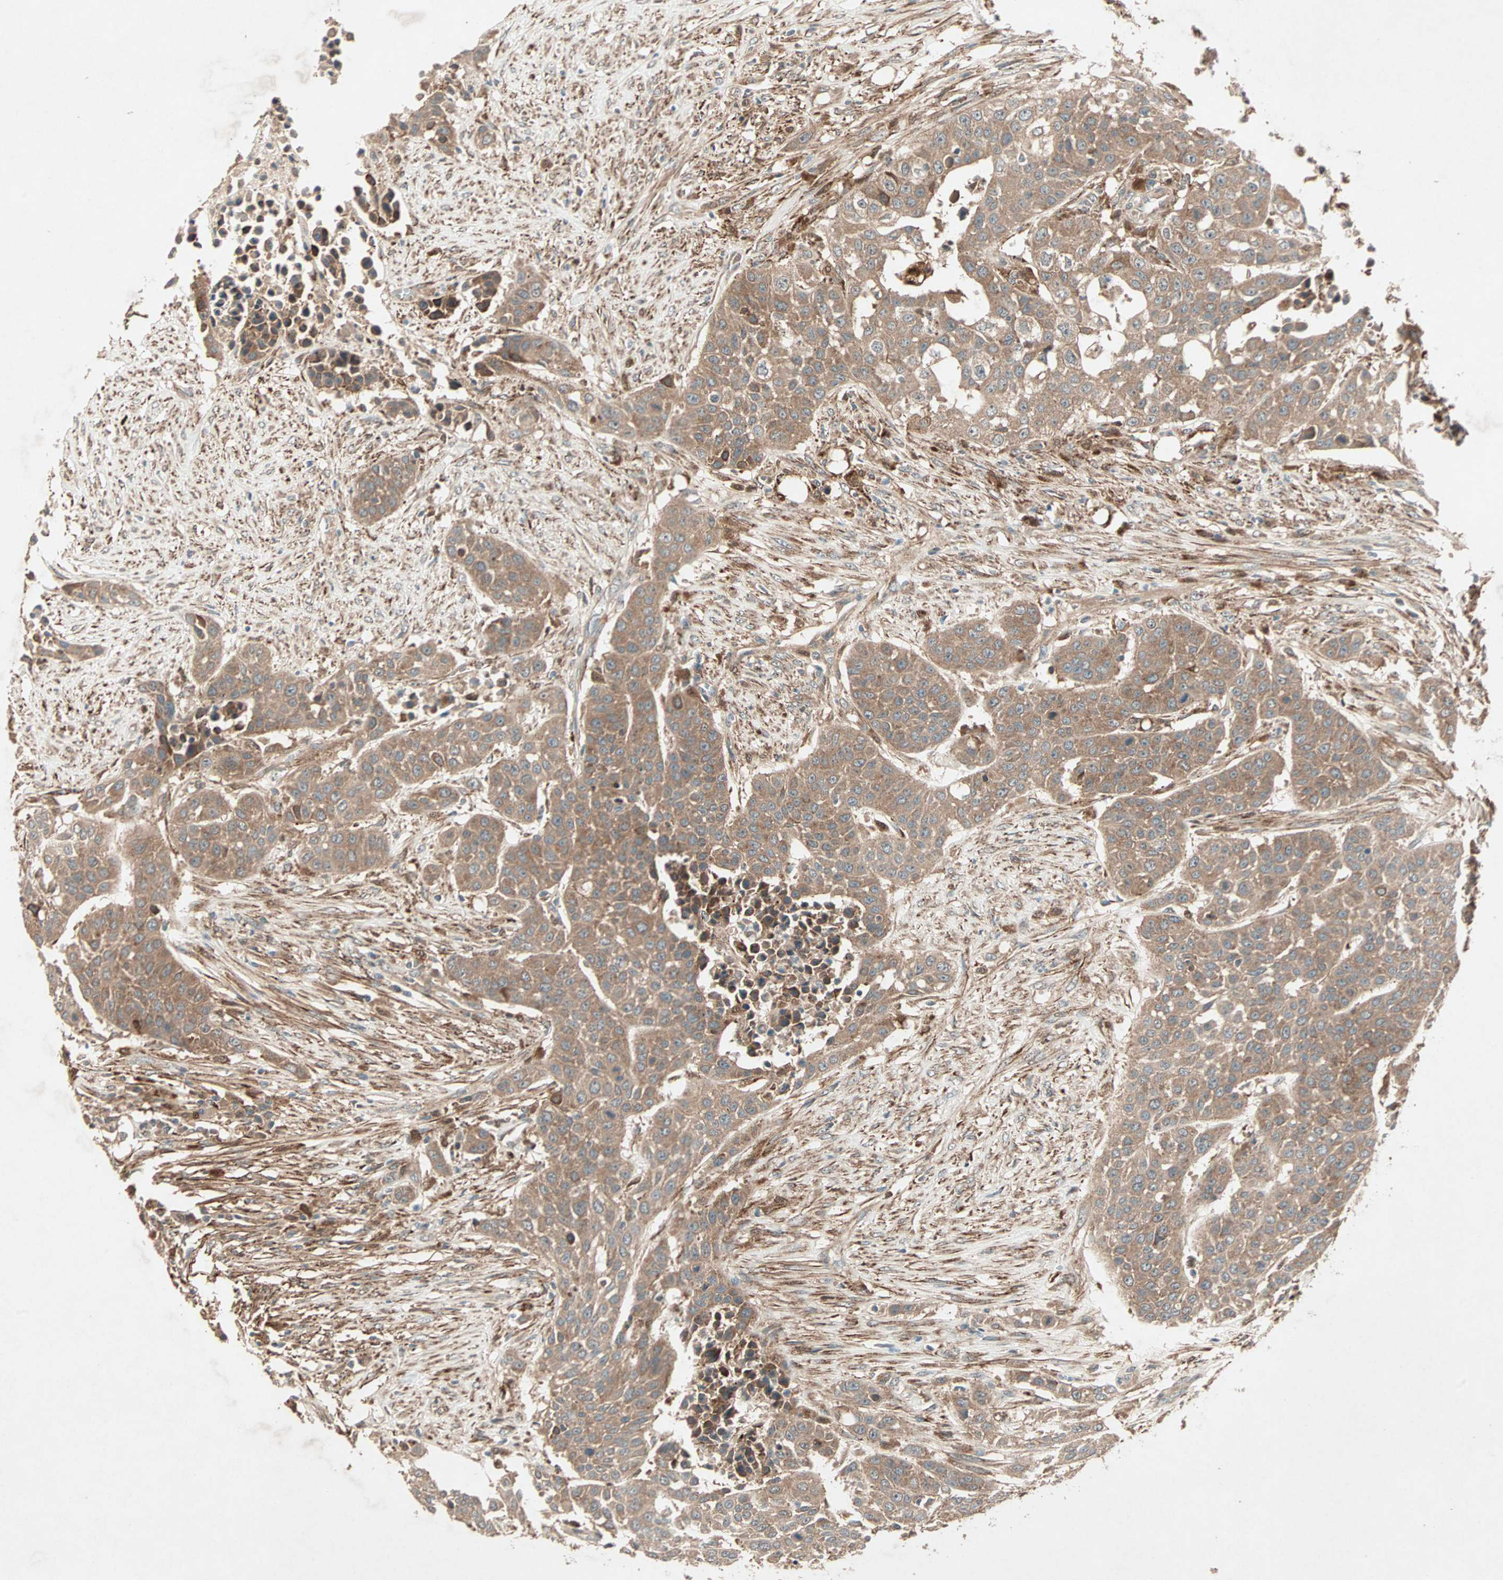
{"staining": {"intensity": "moderate", "quantity": ">75%", "location": "cytoplasmic/membranous"}, "tissue": "urothelial cancer", "cell_type": "Tumor cells", "image_type": "cancer", "snomed": [{"axis": "morphology", "description": "Urothelial carcinoma, High grade"}, {"axis": "topography", "description": "Urinary bladder"}], "caption": "Tumor cells reveal medium levels of moderate cytoplasmic/membranous positivity in approximately >75% of cells in human urothelial cancer. (DAB IHC, brown staining for protein, blue staining for nuclei).", "gene": "SDSL", "patient": {"sex": "male", "age": 74}}